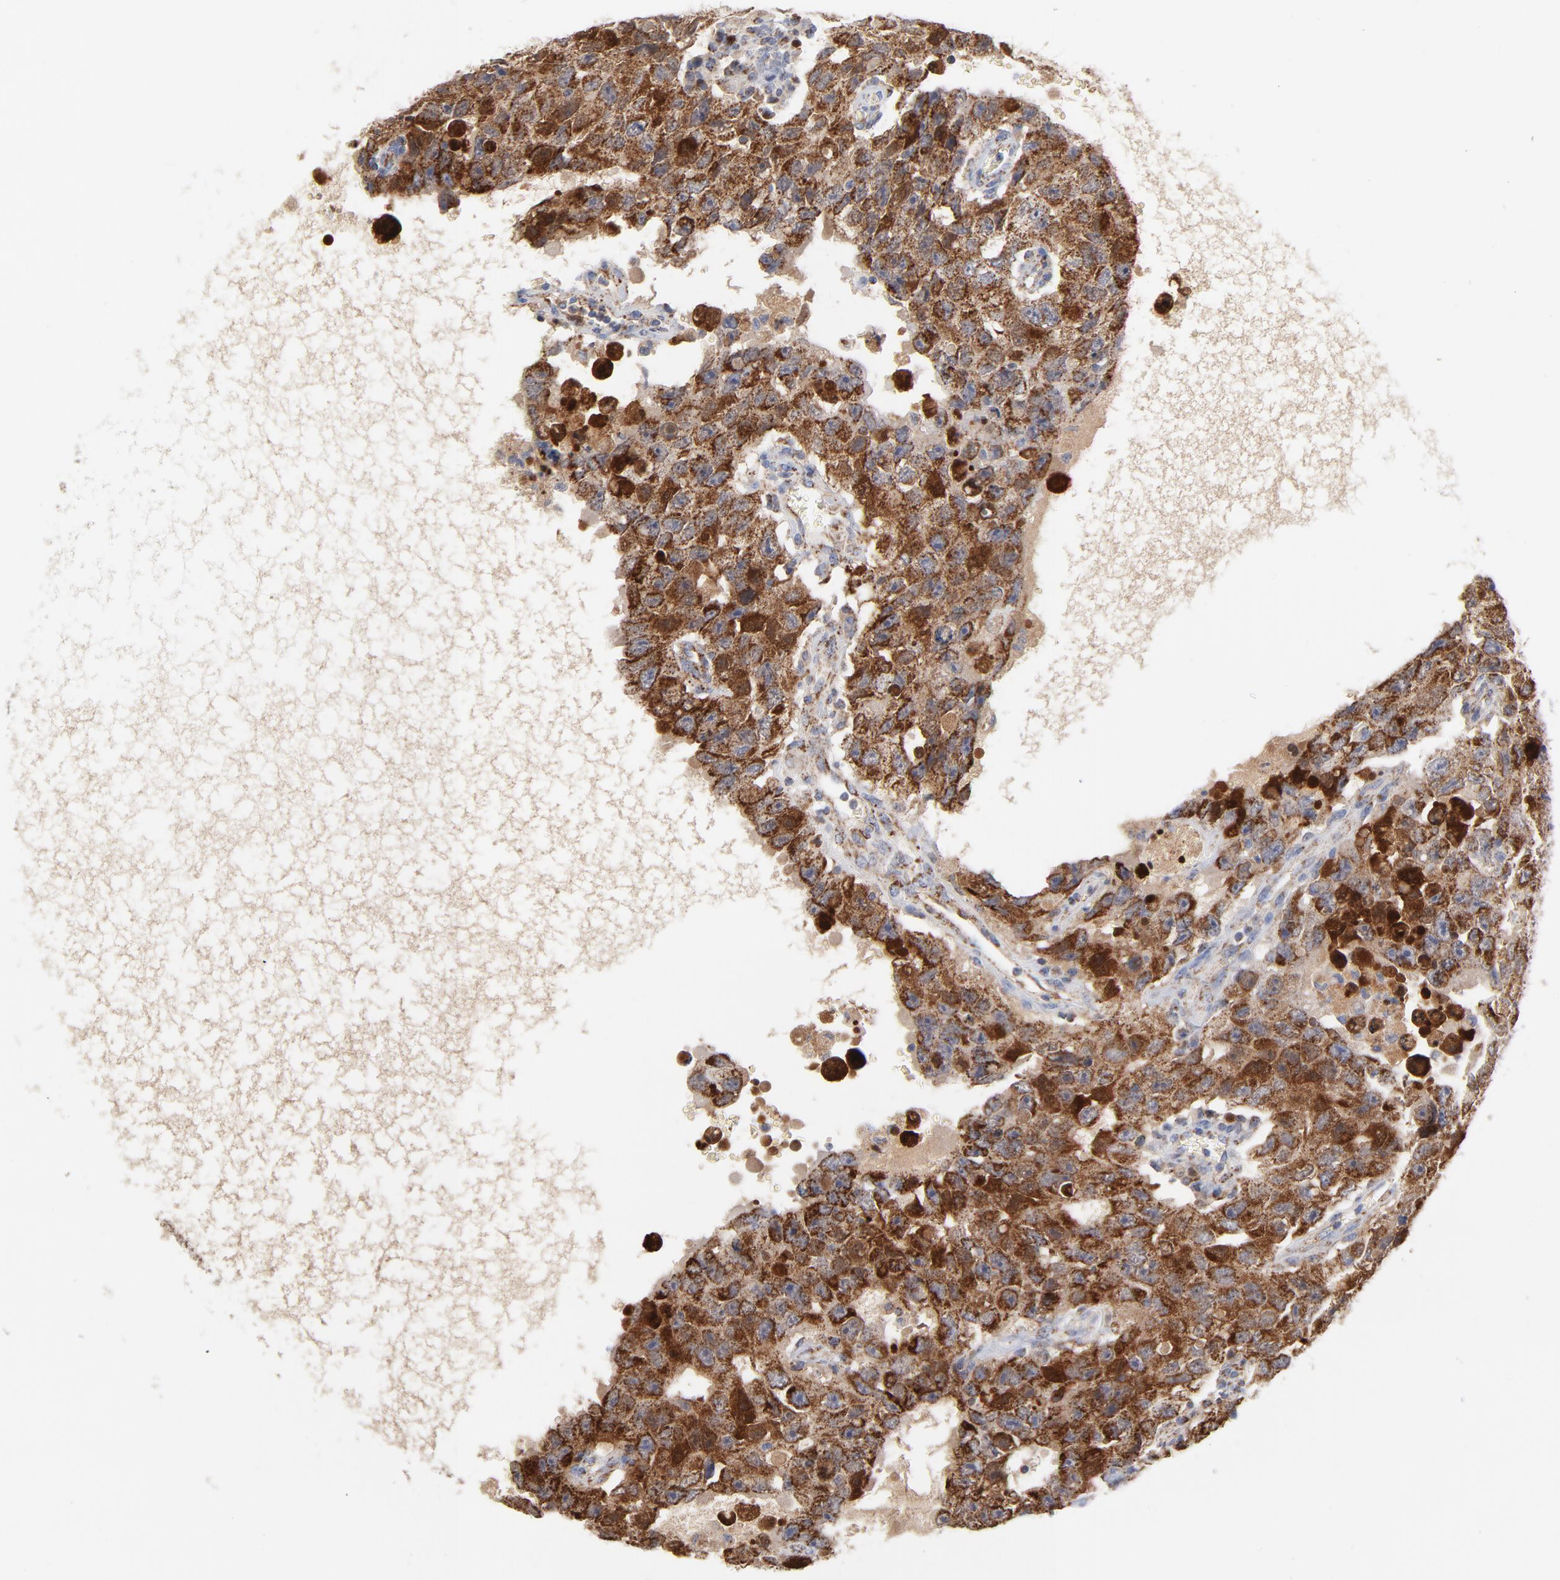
{"staining": {"intensity": "strong", "quantity": ">75%", "location": "cytoplasmic/membranous"}, "tissue": "testis cancer", "cell_type": "Tumor cells", "image_type": "cancer", "snomed": [{"axis": "morphology", "description": "Carcinoma, Embryonal, NOS"}, {"axis": "topography", "description": "Testis"}], "caption": "Approximately >75% of tumor cells in human testis cancer reveal strong cytoplasmic/membranous protein staining as visualized by brown immunohistochemical staining.", "gene": "DIABLO", "patient": {"sex": "male", "age": 26}}